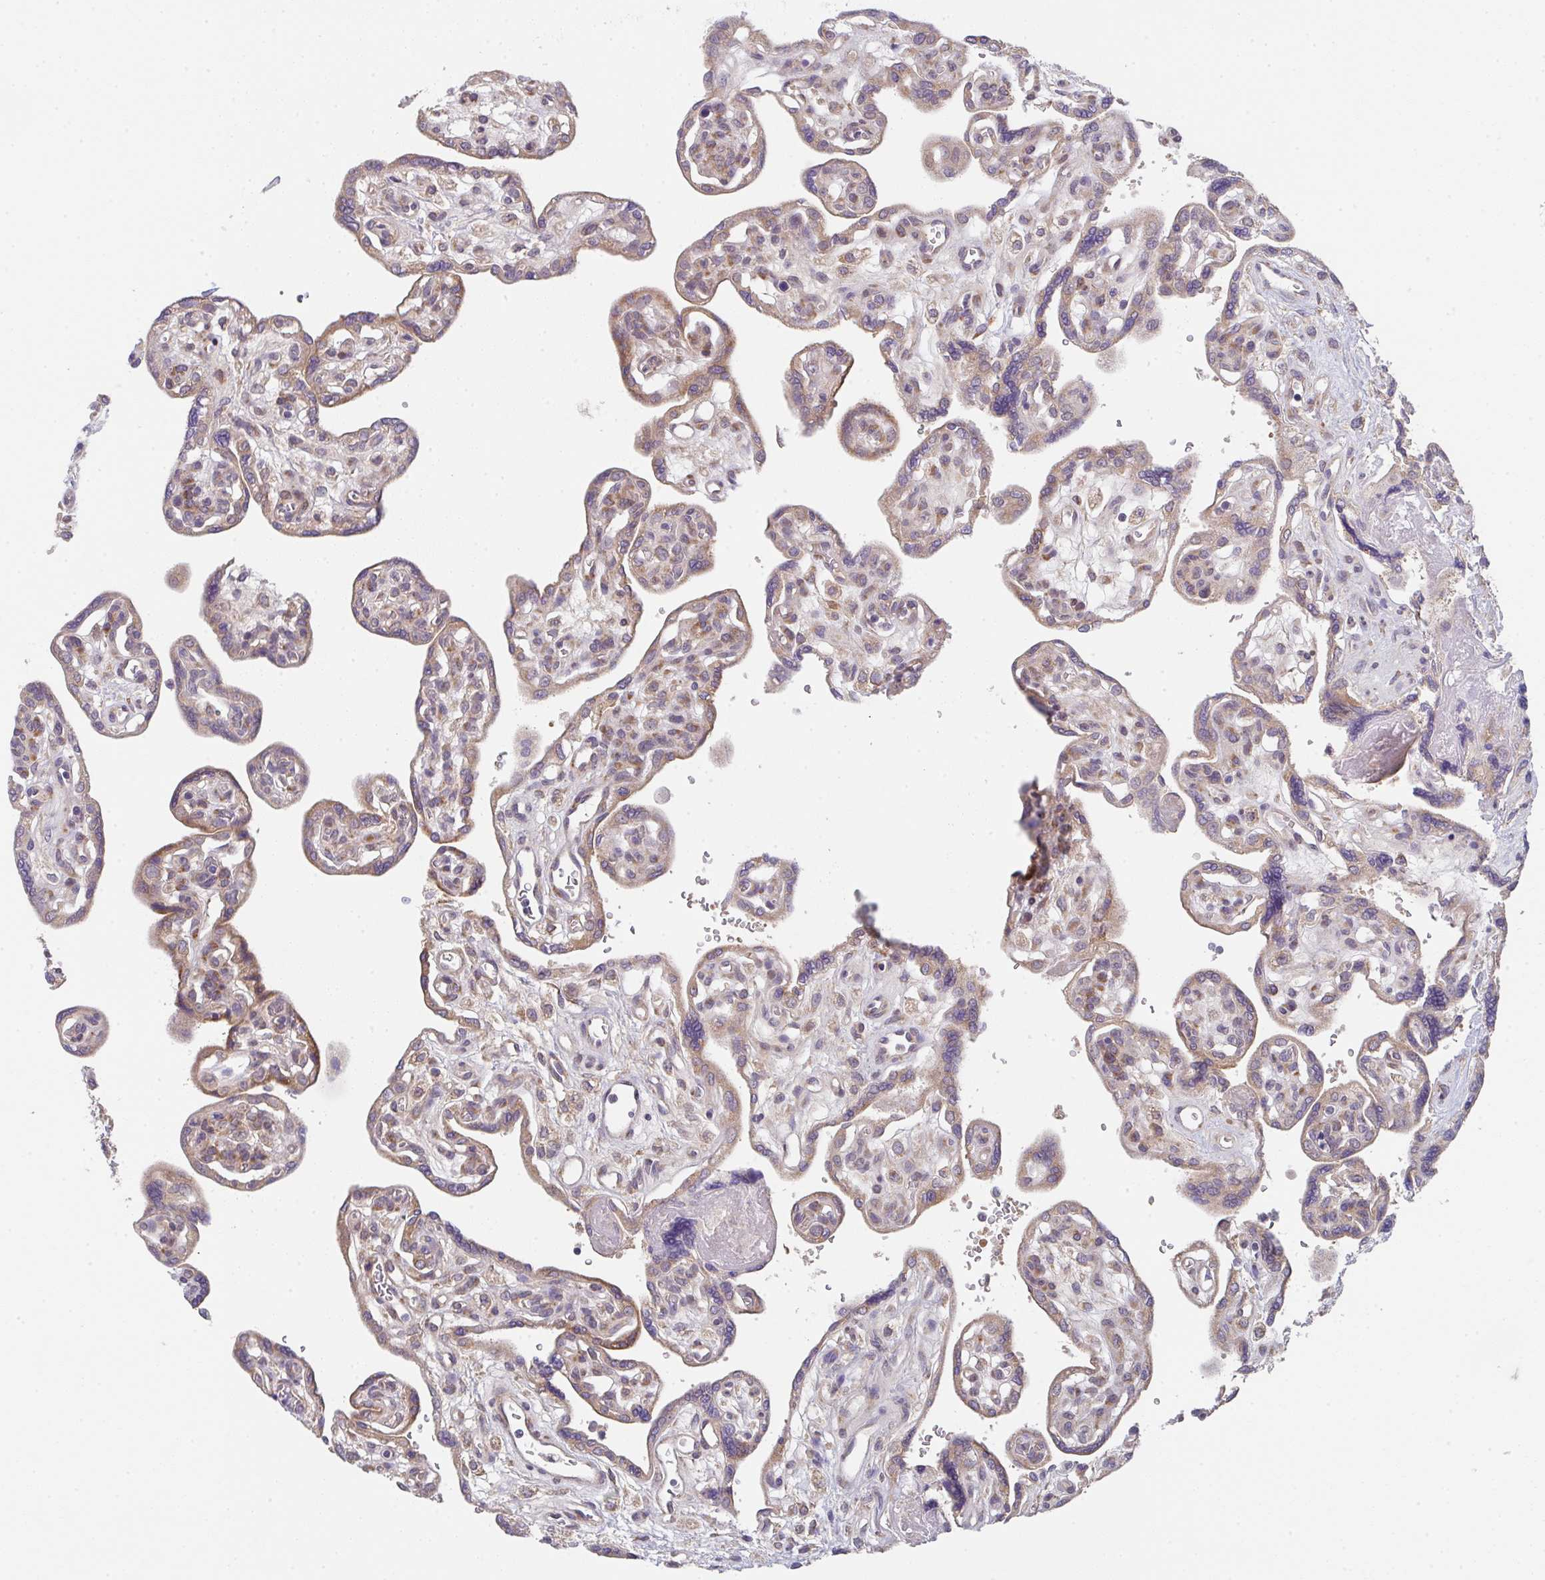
{"staining": {"intensity": "strong", "quantity": ">75%", "location": "cytoplasmic/membranous"}, "tissue": "placenta", "cell_type": "Decidual cells", "image_type": "normal", "snomed": [{"axis": "morphology", "description": "Normal tissue, NOS"}, {"axis": "topography", "description": "Placenta"}], "caption": "An image showing strong cytoplasmic/membranous expression in about >75% of decidual cells in unremarkable placenta, as visualized by brown immunohistochemical staining.", "gene": "TSPAN31", "patient": {"sex": "female", "age": 39}}